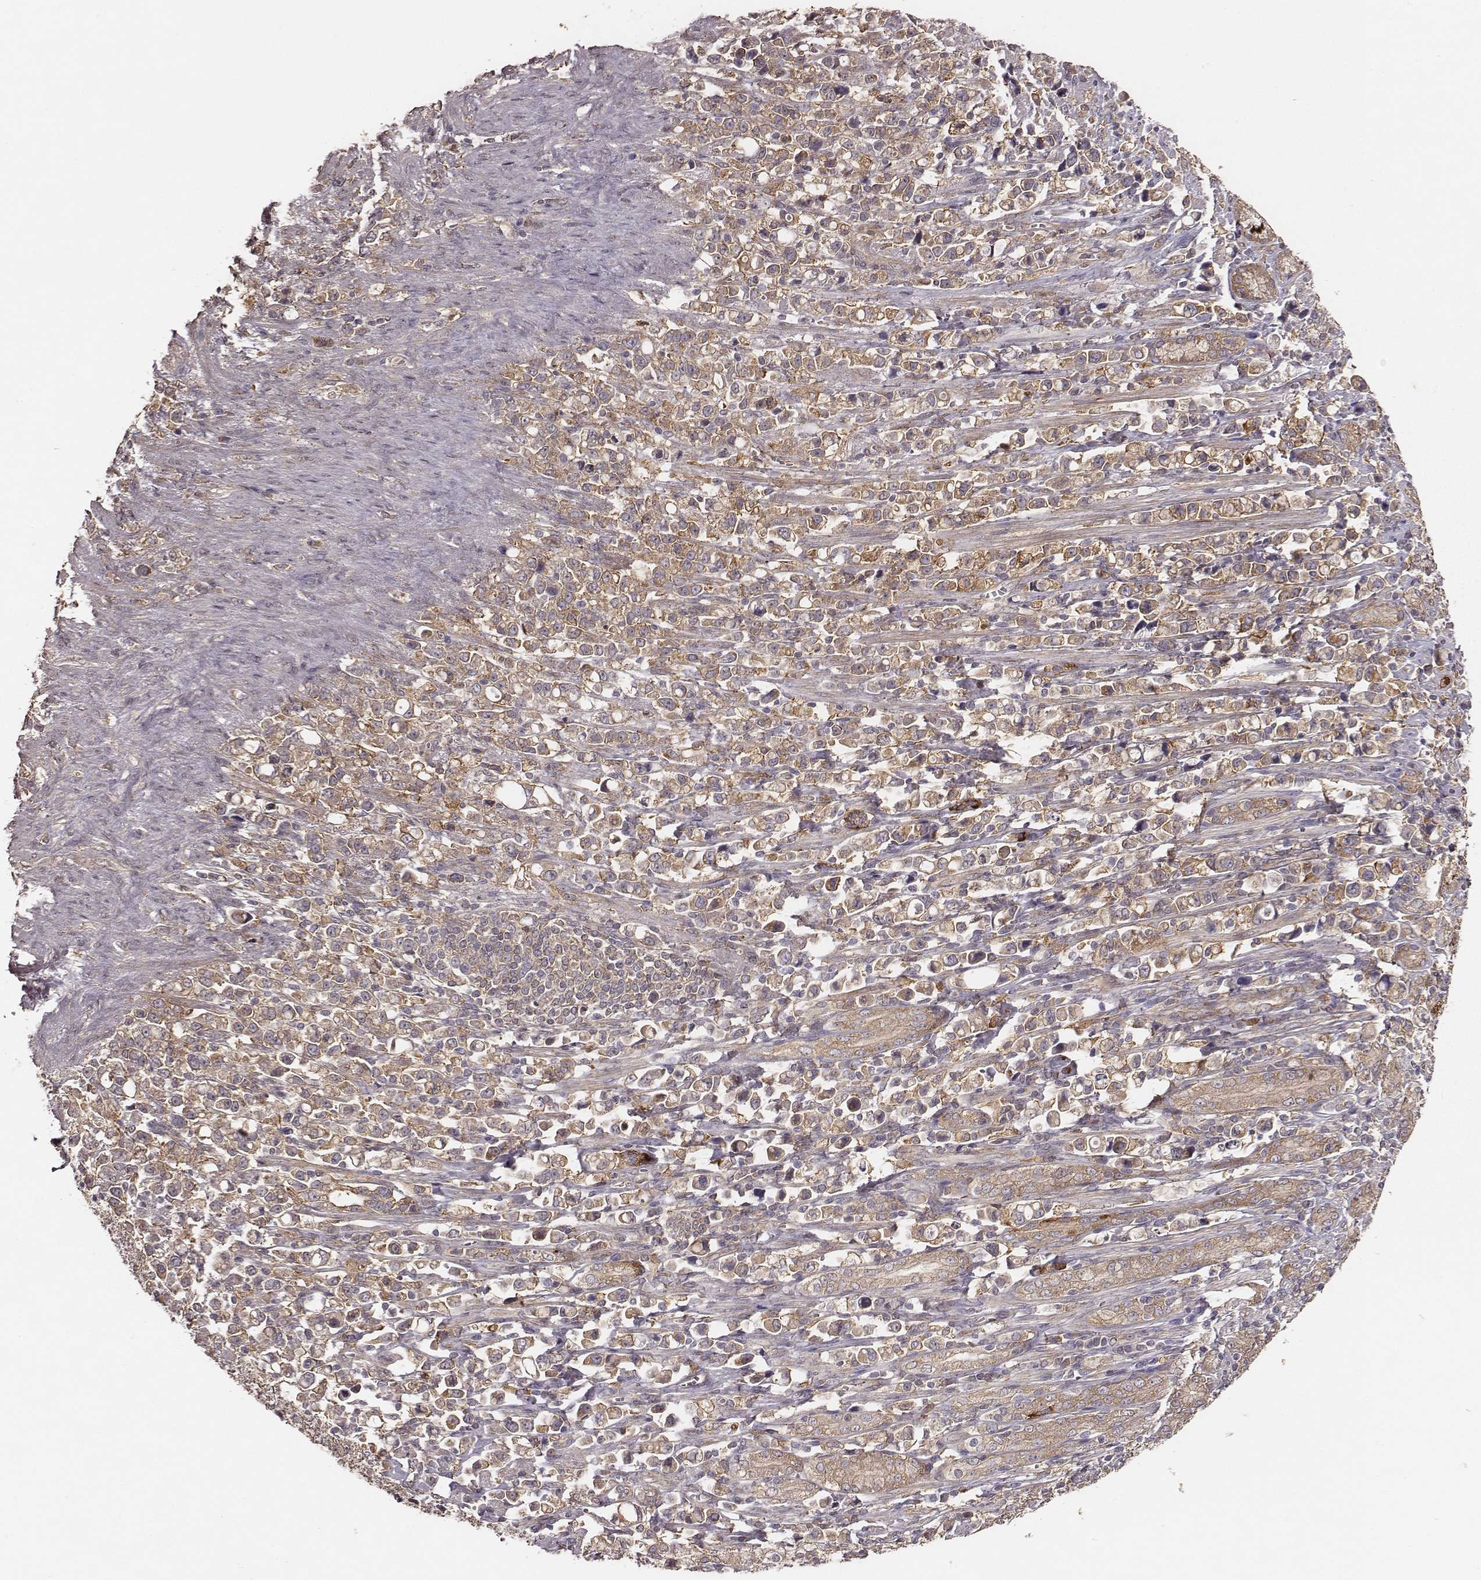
{"staining": {"intensity": "weak", "quantity": ">75%", "location": "cytoplasmic/membranous"}, "tissue": "stomach cancer", "cell_type": "Tumor cells", "image_type": "cancer", "snomed": [{"axis": "morphology", "description": "Adenocarcinoma, NOS"}, {"axis": "topography", "description": "Stomach"}], "caption": "Stomach adenocarcinoma tissue demonstrates weak cytoplasmic/membranous positivity in about >75% of tumor cells, visualized by immunohistochemistry. (brown staining indicates protein expression, while blue staining denotes nuclei).", "gene": "VPS26A", "patient": {"sex": "male", "age": 63}}